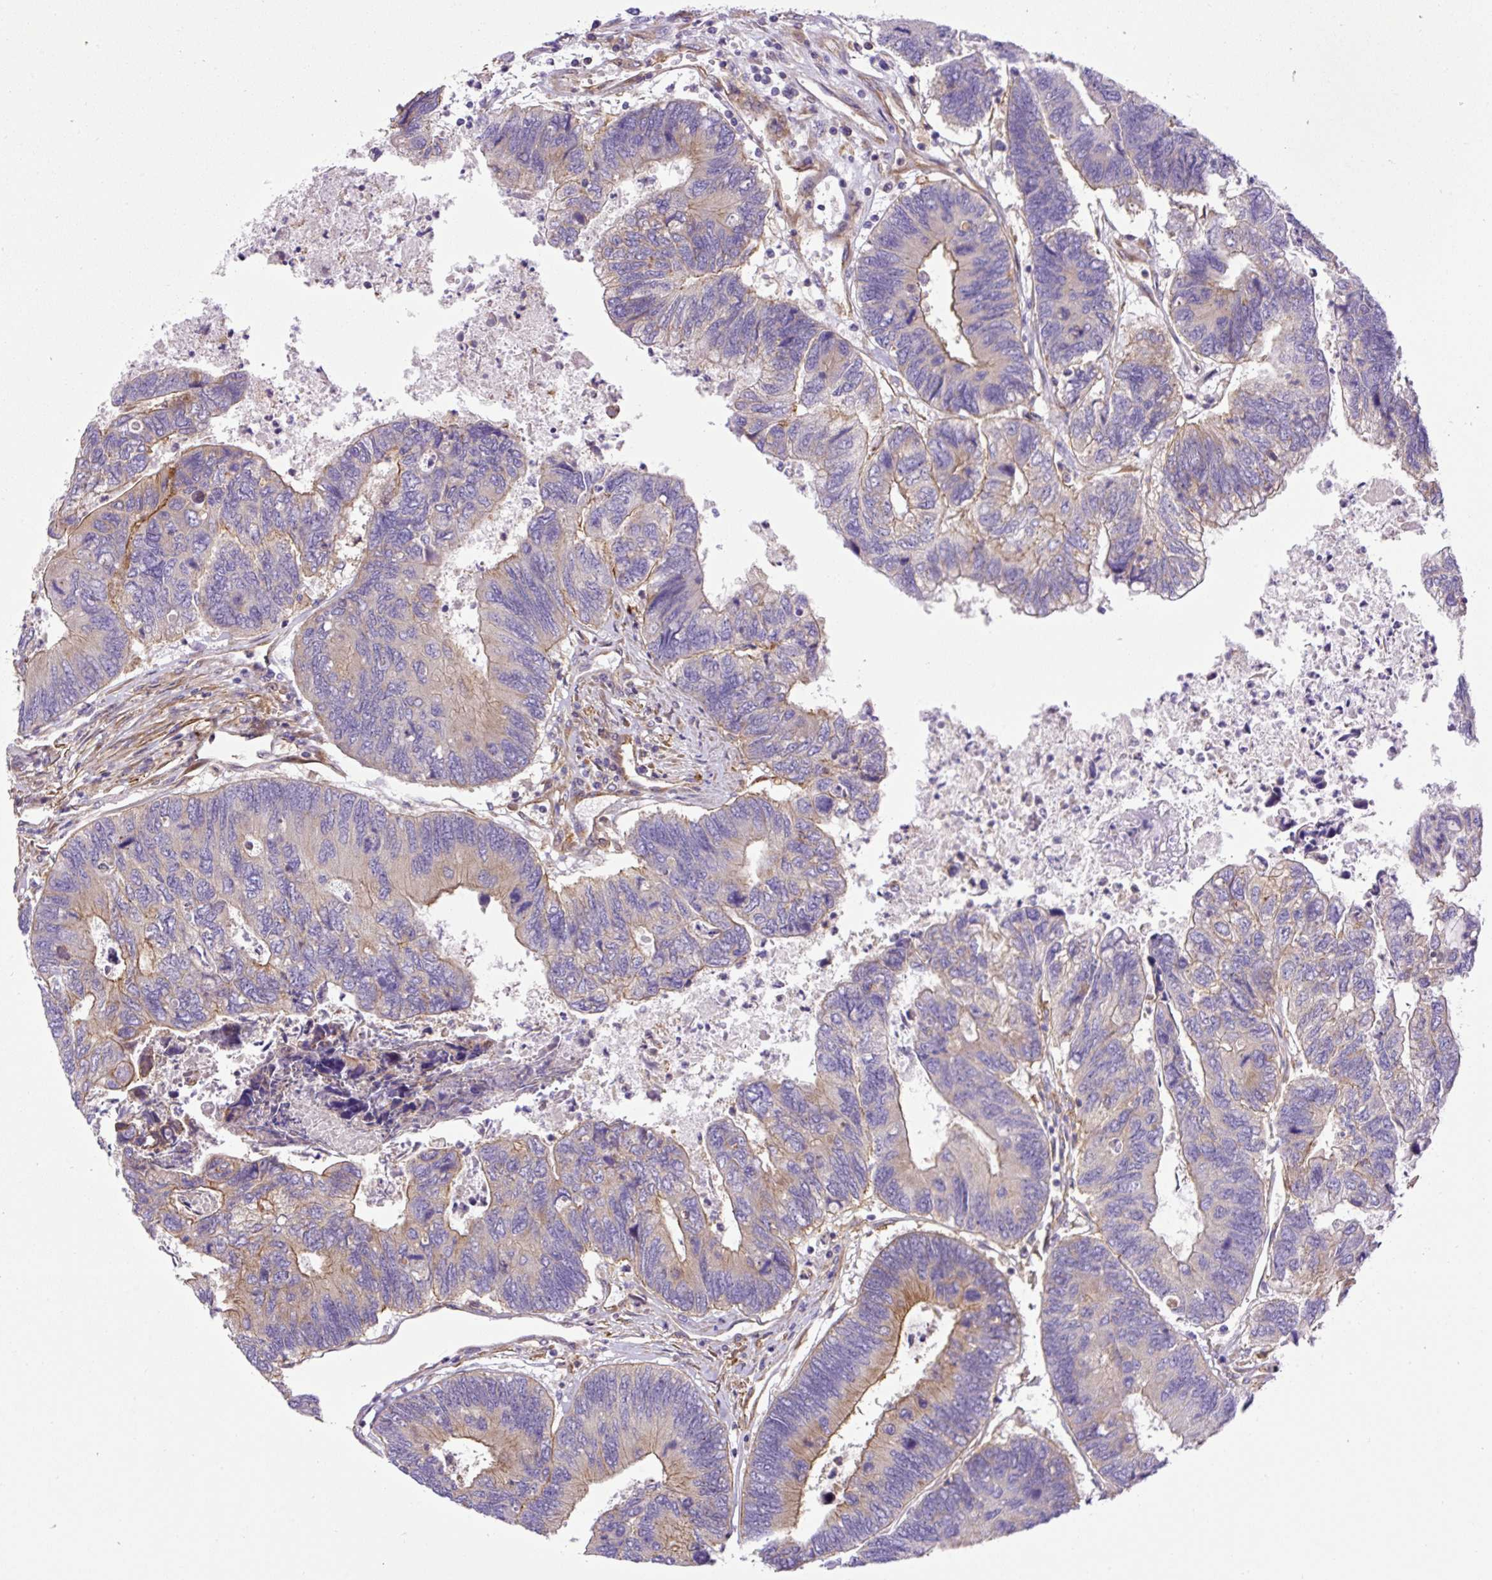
{"staining": {"intensity": "moderate", "quantity": "25%-75%", "location": "cytoplasmic/membranous"}, "tissue": "colorectal cancer", "cell_type": "Tumor cells", "image_type": "cancer", "snomed": [{"axis": "morphology", "description": "Adenocarcinoma, NOS"}, {"axis": "topography", "description": "Colon"}], "caption": "Colorectal cancer (adenocarcinoma) tissue shows moderate cytoplasmic/membranous staining in approximately 25%-75% of tumor cells, visualized by immunohistochemistry.", "gene": "DCTN1", "patient": {"sex": "female", "age": 67}}